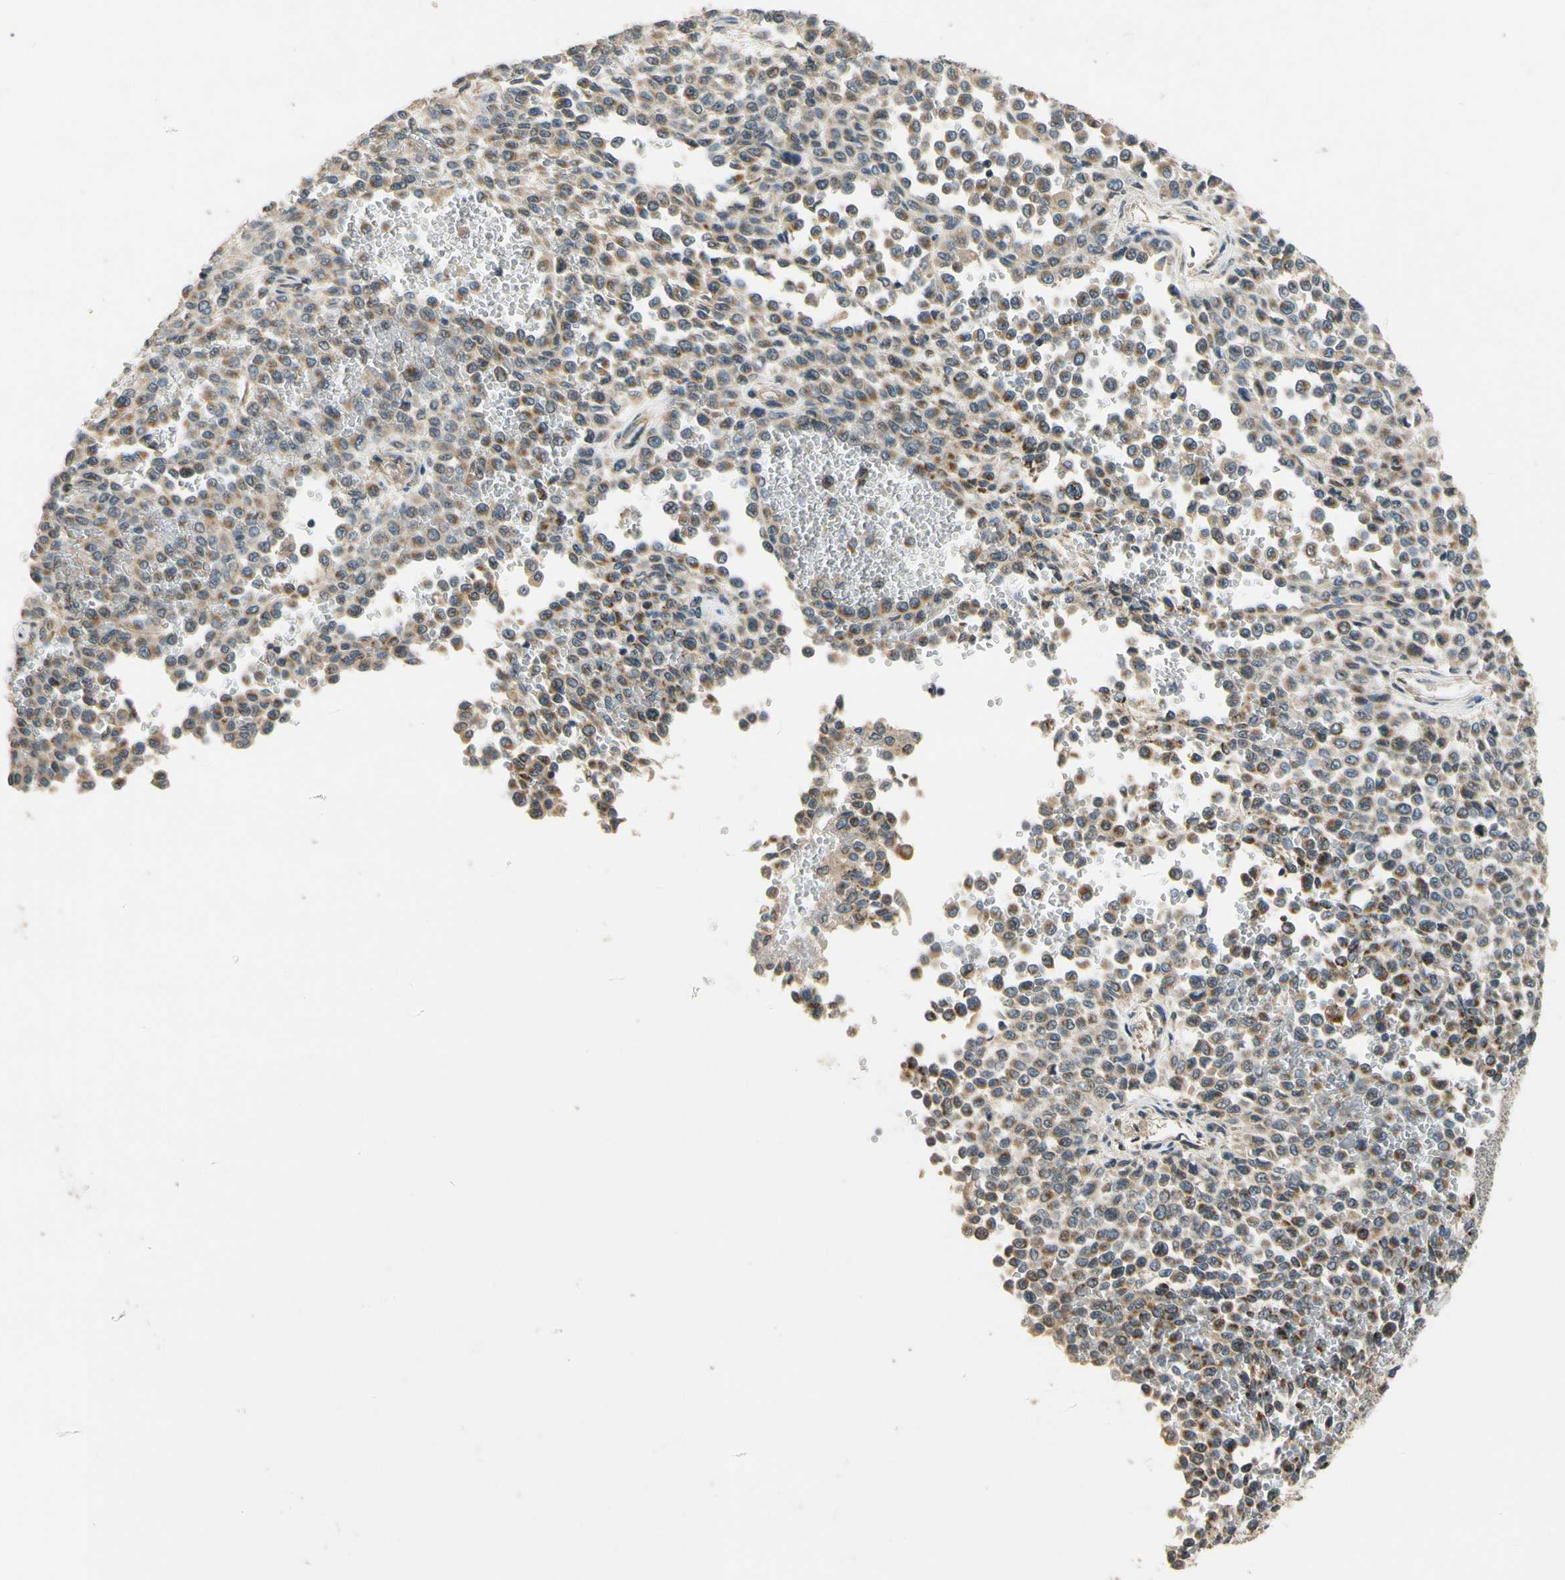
{"staining": {"intensity": "weak", "quantity": ">75%", "location": "cytoplasmic/membranous"}, "tissue": "melanoma", "cell_type": "Tumor cells", "image_type": "cancer", "snomed": [{"axis": "morphology", "description": "Malignant melanoma, Metastatic site"}, {"axis": "topography", "description": "Pancreas"}], "caption": "High-power microscopy captured an immunohistochemistry (IHC) image of melanoma, revealing weak cytoplasmic/membranous expression in about >75% of tumor cells.", "gene": "ALKBH3", "patient": {"sex": "female", "age": 30}}